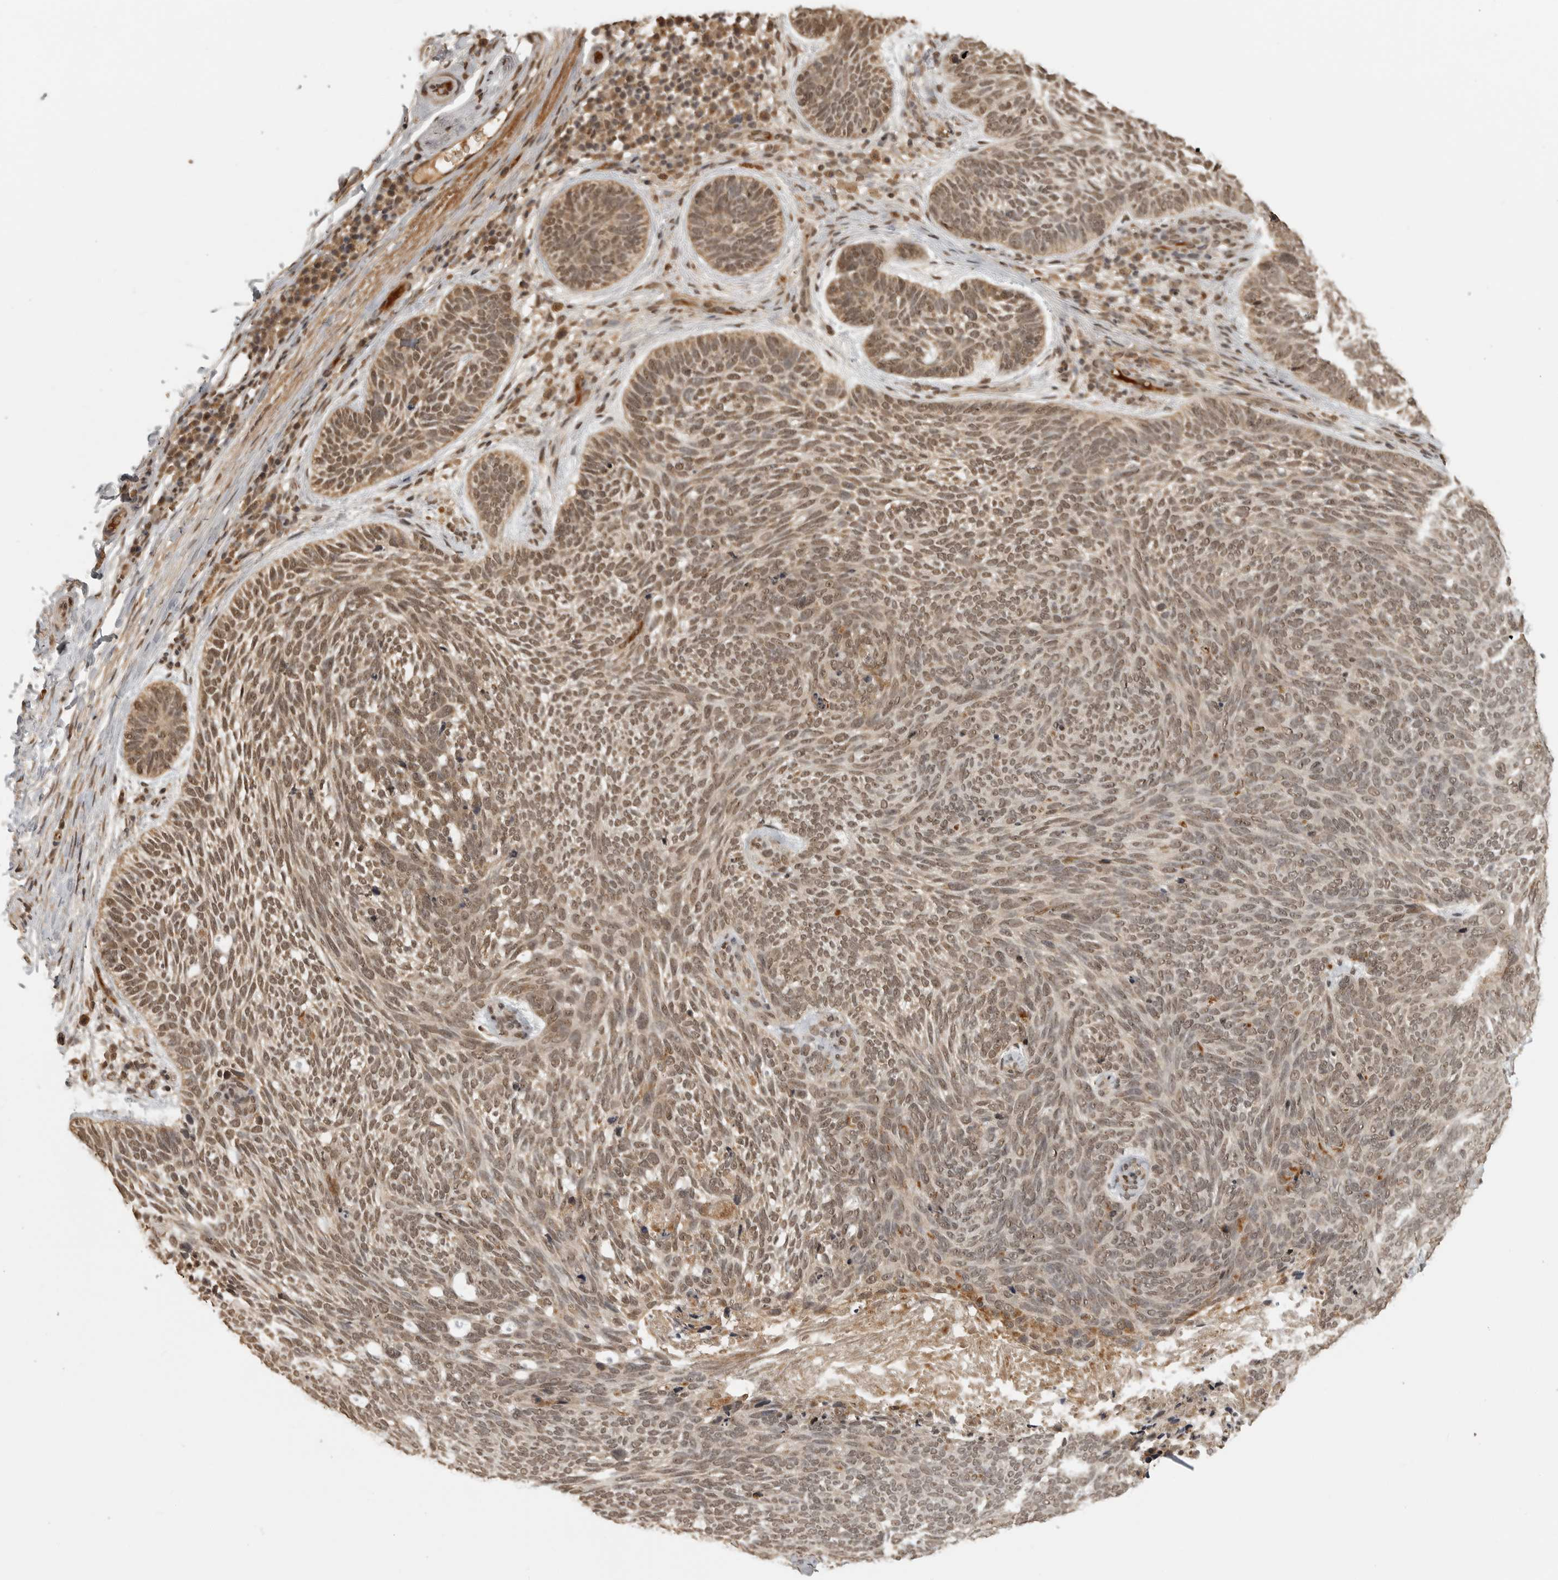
{"staining": {"intensity": "weak", "quantity": ">75%", "location": "nuclear"}, "tissue": "skin cancer", "cell_type": "Tumor cells", "image_type": "cancer", "snomed": [{"axis": "morphology", "description": "Basal cell carcinoma"}, {"axis": "topography", "description": "Skin"}], "caption": "This photomicrograph displays basal cell carcinoma (skin) stained with immunohistochemistry (IHC) to label a protein in brown. The nuclear of tumor cells show weak positivity for the protein. Nuclei are counter-stained blue.", "gene": "CLOCK", "patient": {"sex": "female", "age": 85}}